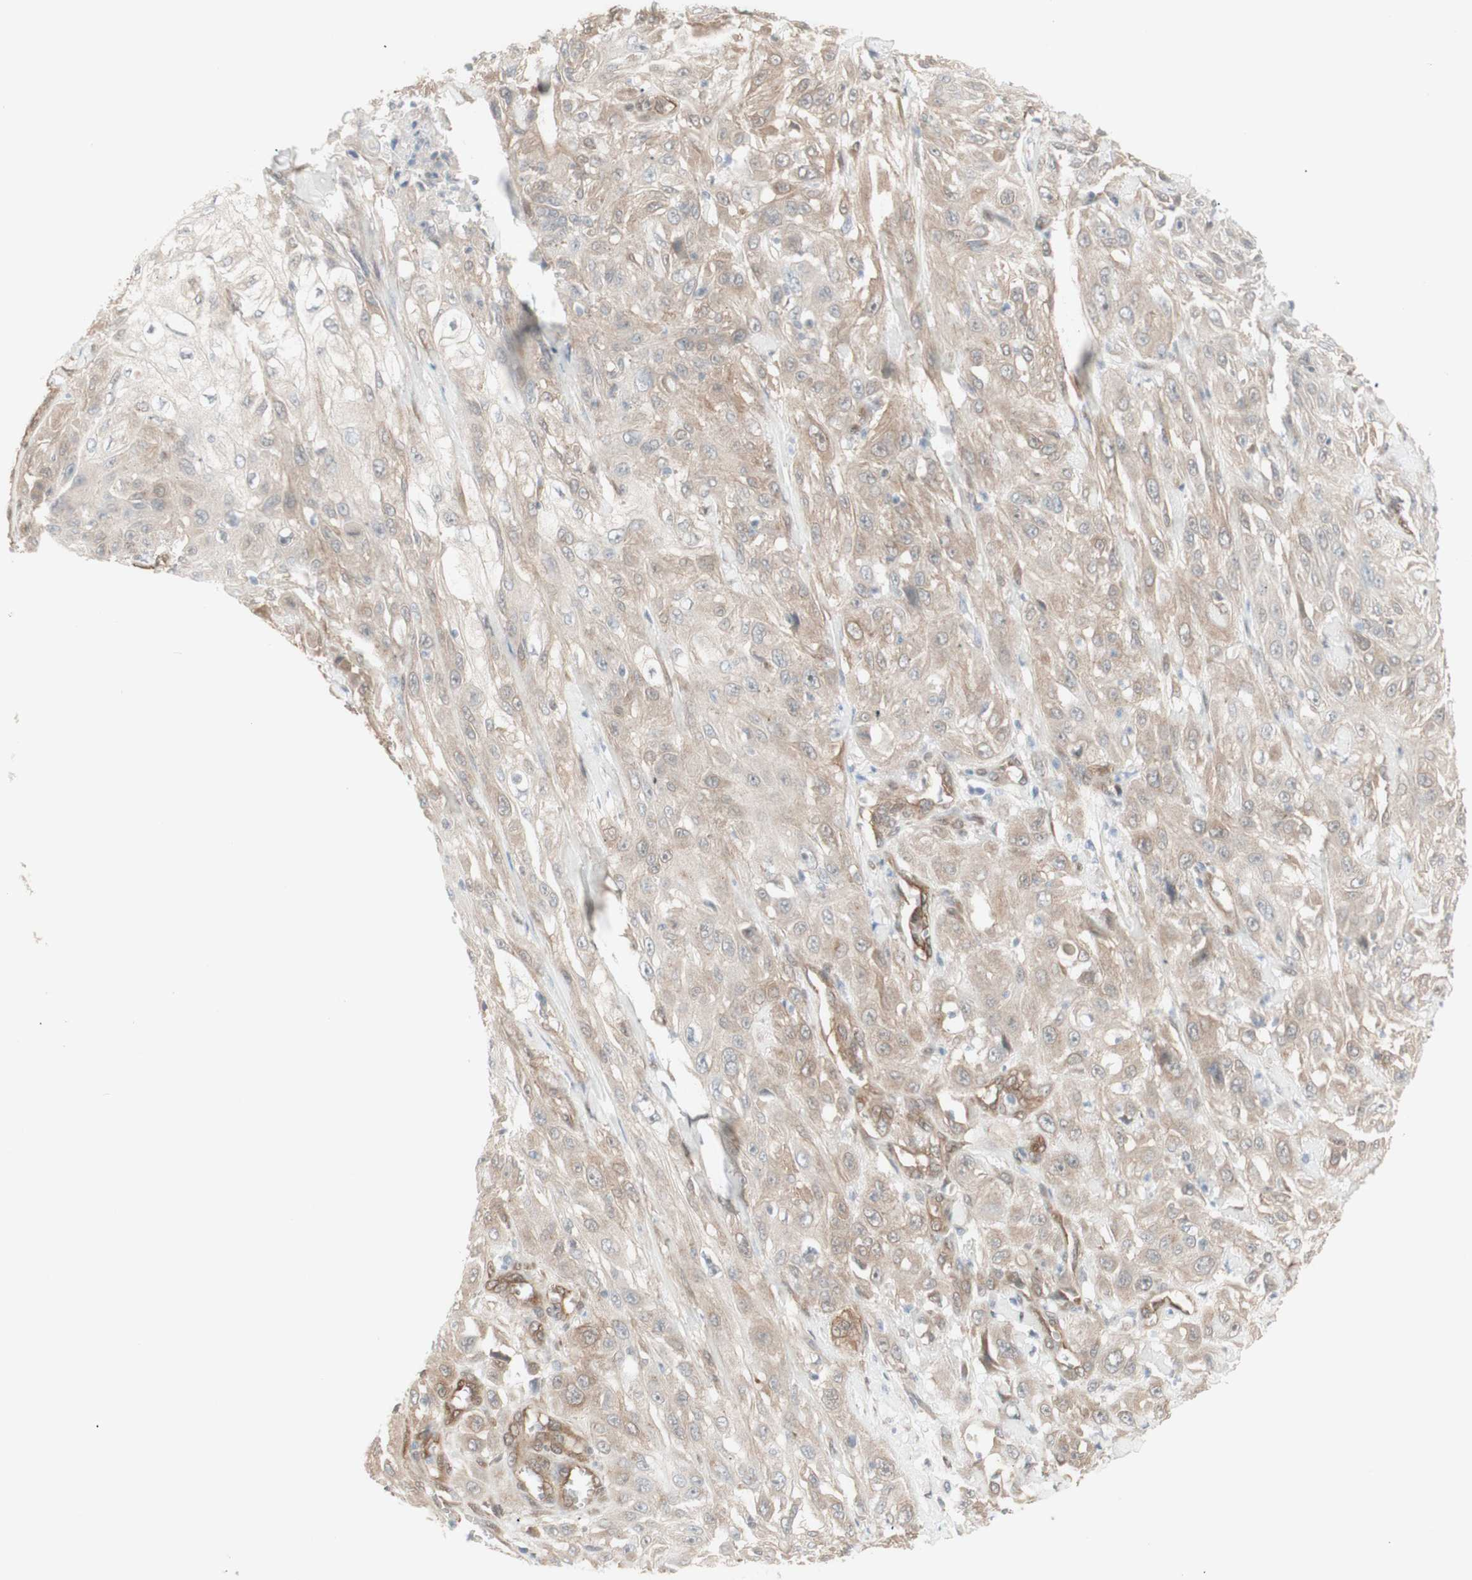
{"staining": {"intensity": "moderate", "quantity": "25%-75%", "location": "cytoplasmic/membranous"}, "tissue": "skin cancer", "cell_type": "Tumor cells", "image_type": "cancer", "snomed": [{"axis": "morphology", "description": "Squamous cell carcinoma, NOS"}, {"axis": "morphology", "description": "Squamous cell carcinoma, metastatic, NOS"}, {"axis": "topography", "description": "Skin"}, {"axis": "topography", "description": "Lymph node"}], "caption": "There is medium levels of moderate cytoplasmic/membranous positivity in tumor cells of squamous cell carcinoma (skin), as demonstrated by immunohistochemical staining (brown color).", "gene": "CNN3", "patient": {"sex": "male", "age": 75}}